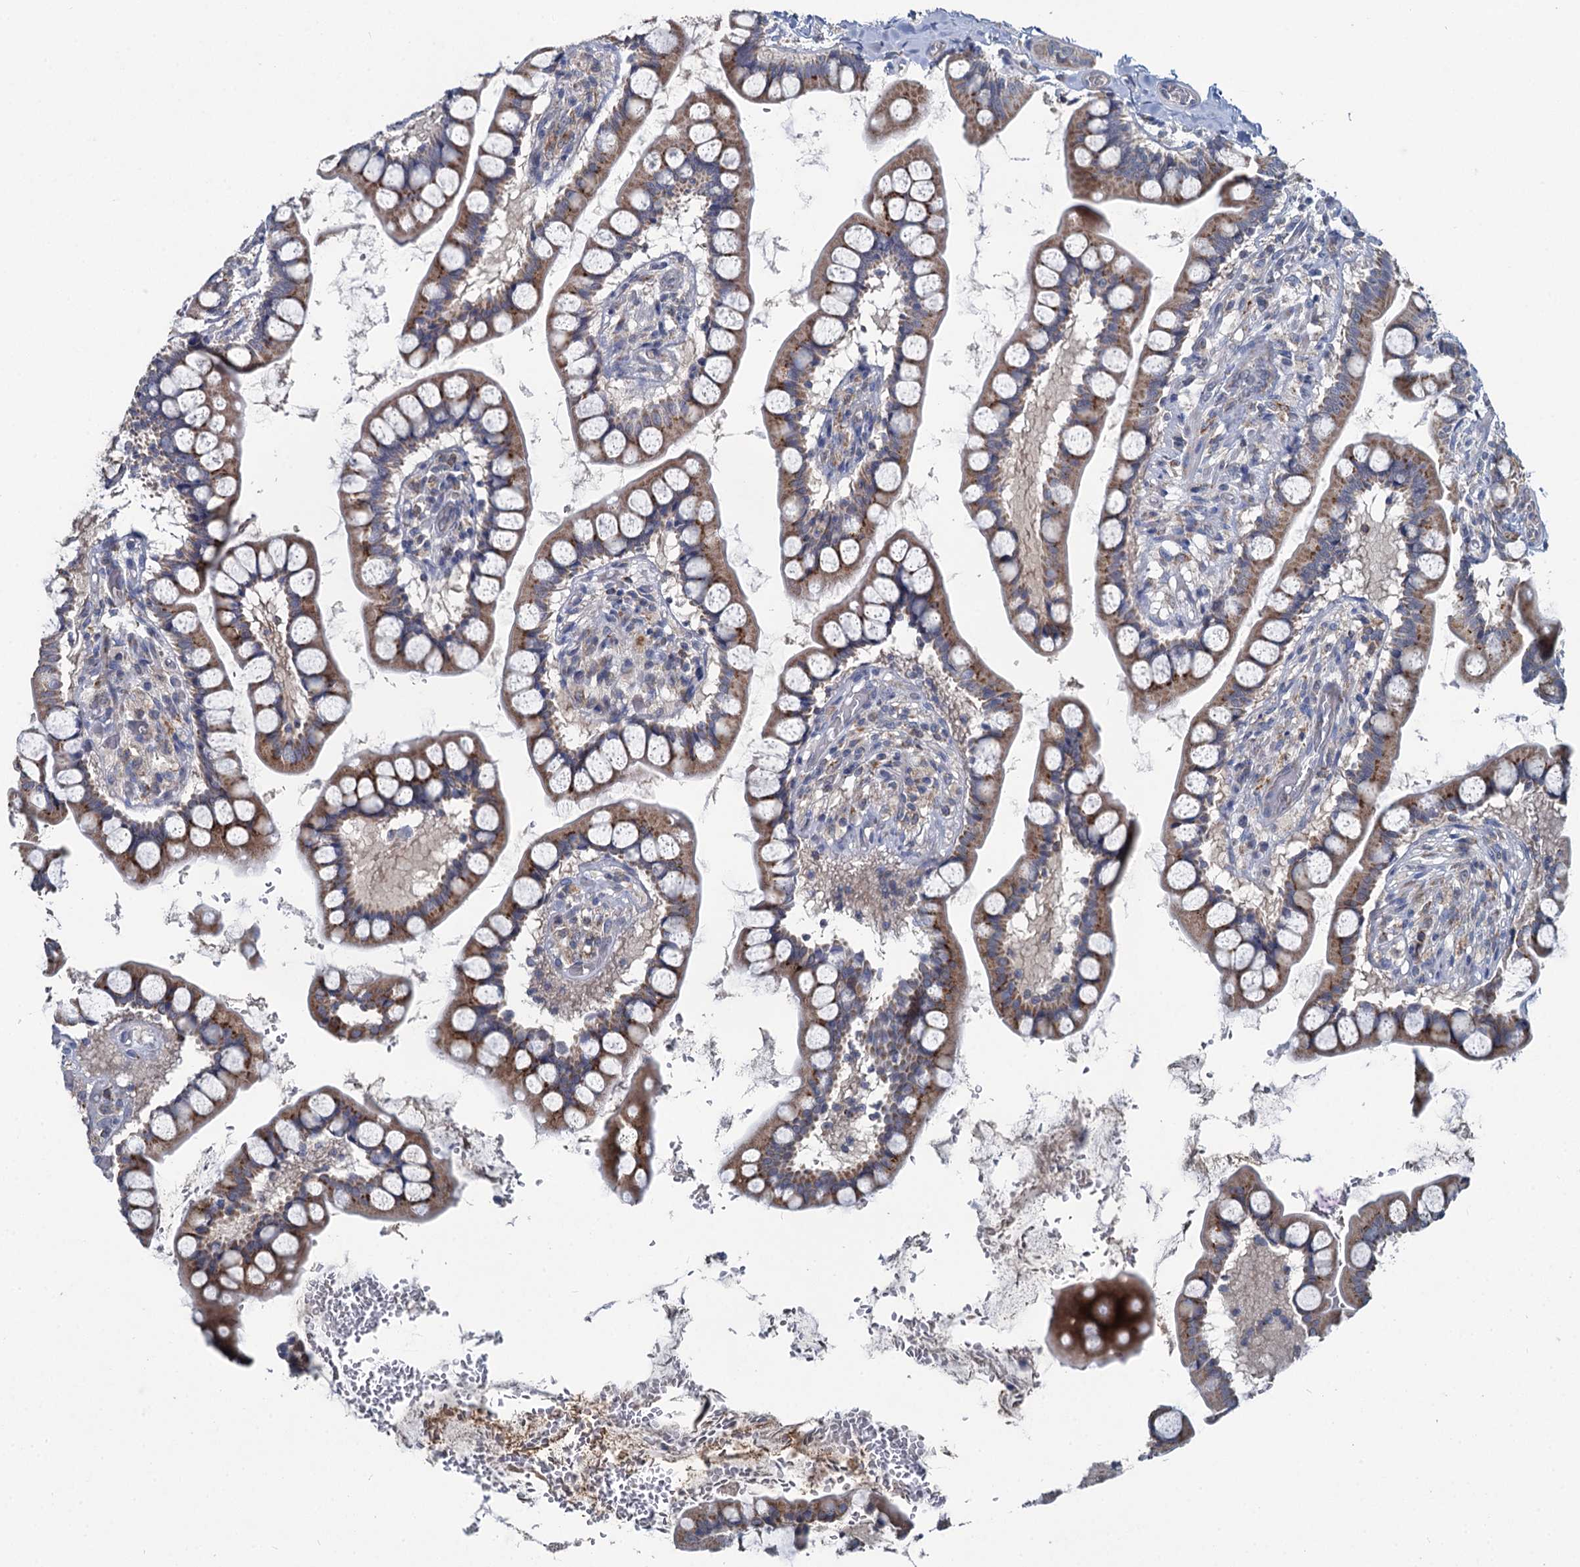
{"staining": {"intensity": "moderate", "quantity": ">75%", "location": "cytoplasmic/membranous"}, "tissue": "small intestine", "cell_type": "Glandular cells", "image_type": "normal", "snomed": [{"axis": "morphology", "description": "Normal tissue, NOS"}, {"axis": "topography", "description": "Small intestine"}], "caption": "Protein expression analysis of unremarkable small intestine shows moderate cytoplasmic/membranous staining in approximately >75% of glandular cells.", "gene": "METTL4", "patient": {"sex": "male", "age": 52}}